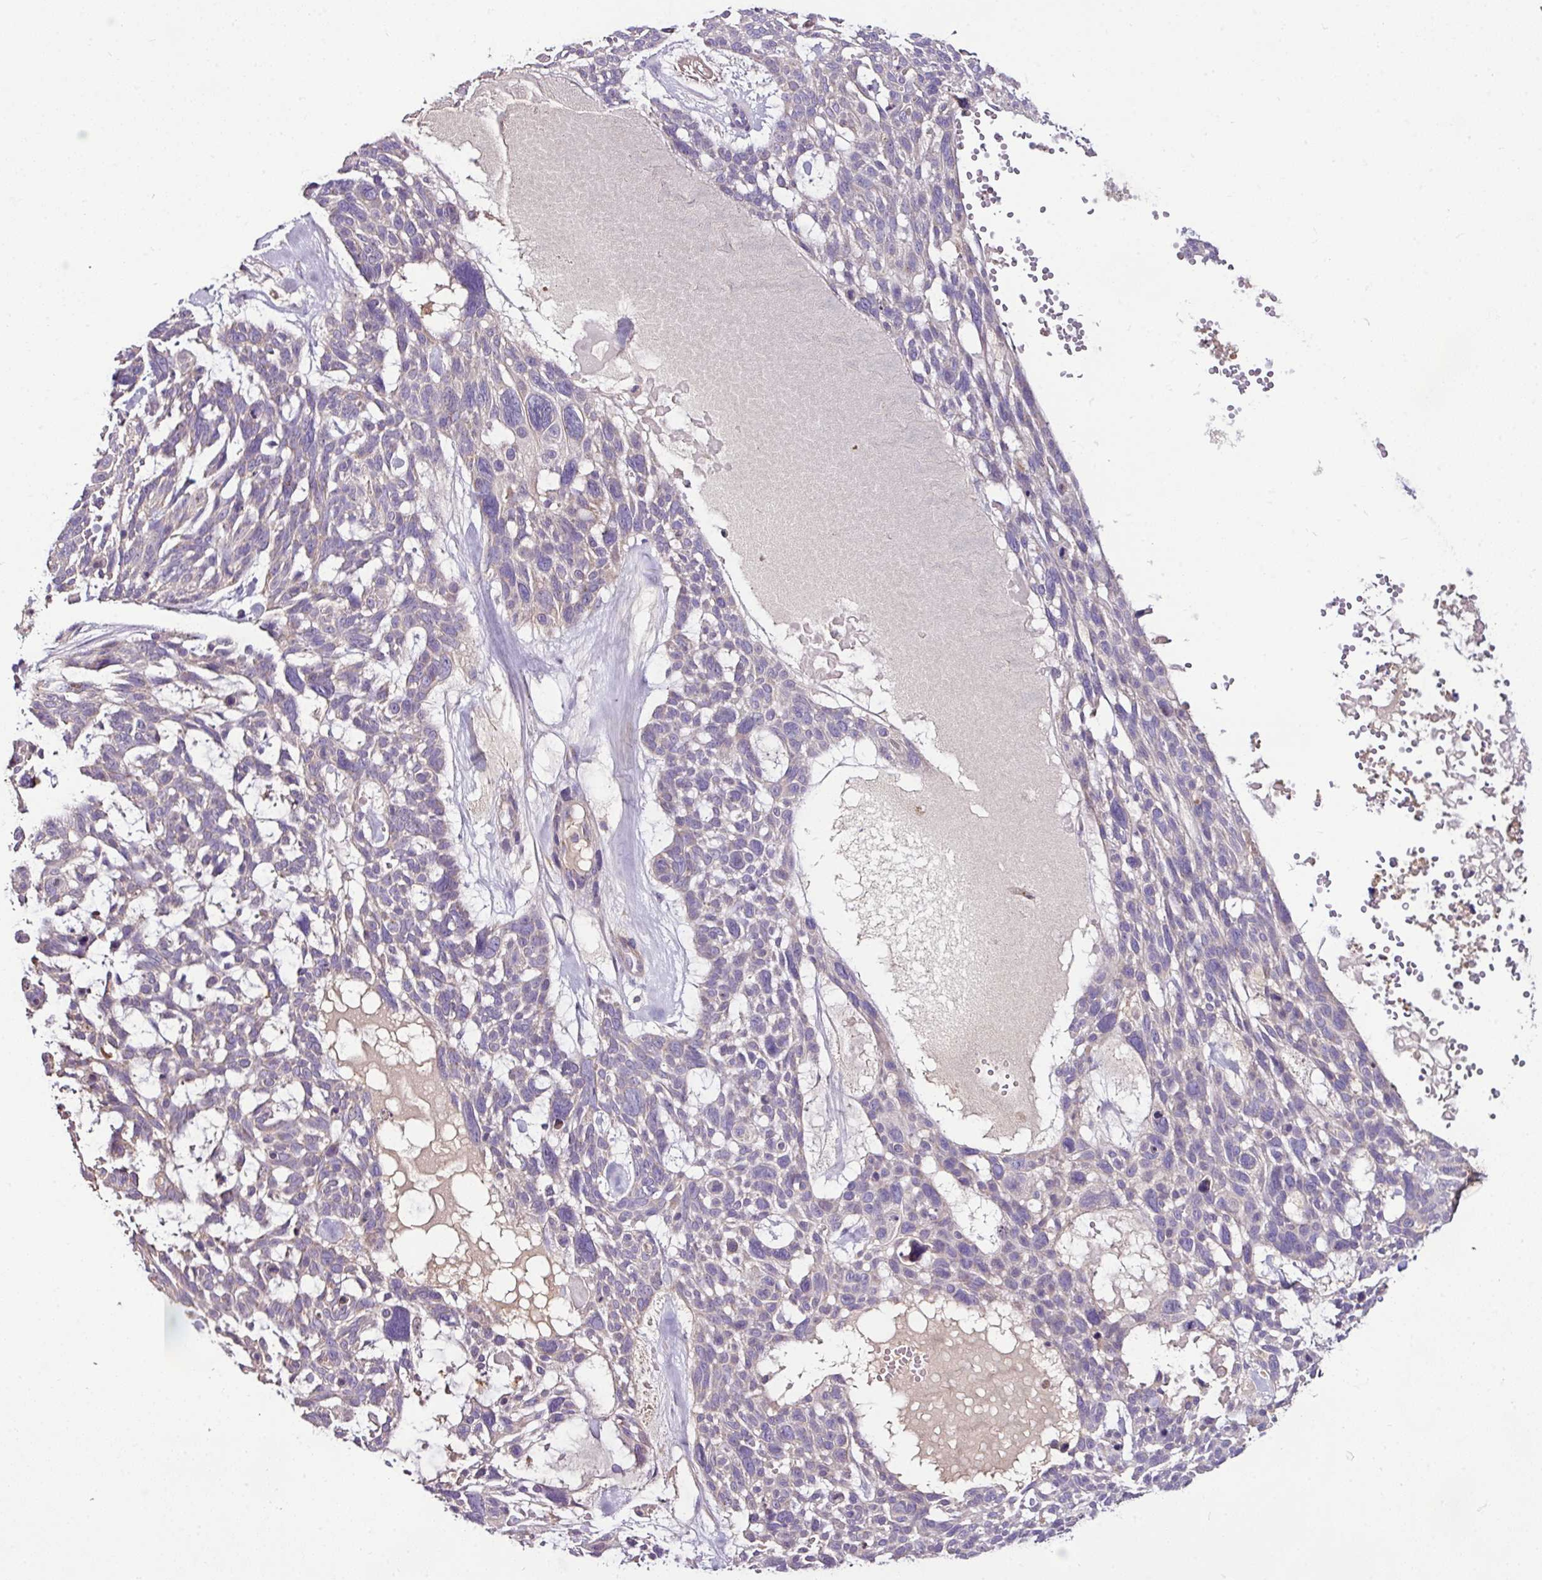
{"staining": {"intensity": "weak", "quantity": "<25%", "location": "cytoplasmic/membranous"}, "tissue": "skin cancer", "cell_type": "Tumor cells", "image_type": "cancer", "snomed": [{"axis": "morphology", "description": "Basal cell carcinoma"}, {"axis": "topography", "description": "Skin"}], "caption": "IHC image of human skin cancer stained for a protein (brown), which exhibits no expression in tumor cells.", "gene": "CPD", "patient": {"sex": "male", "age": 88}}